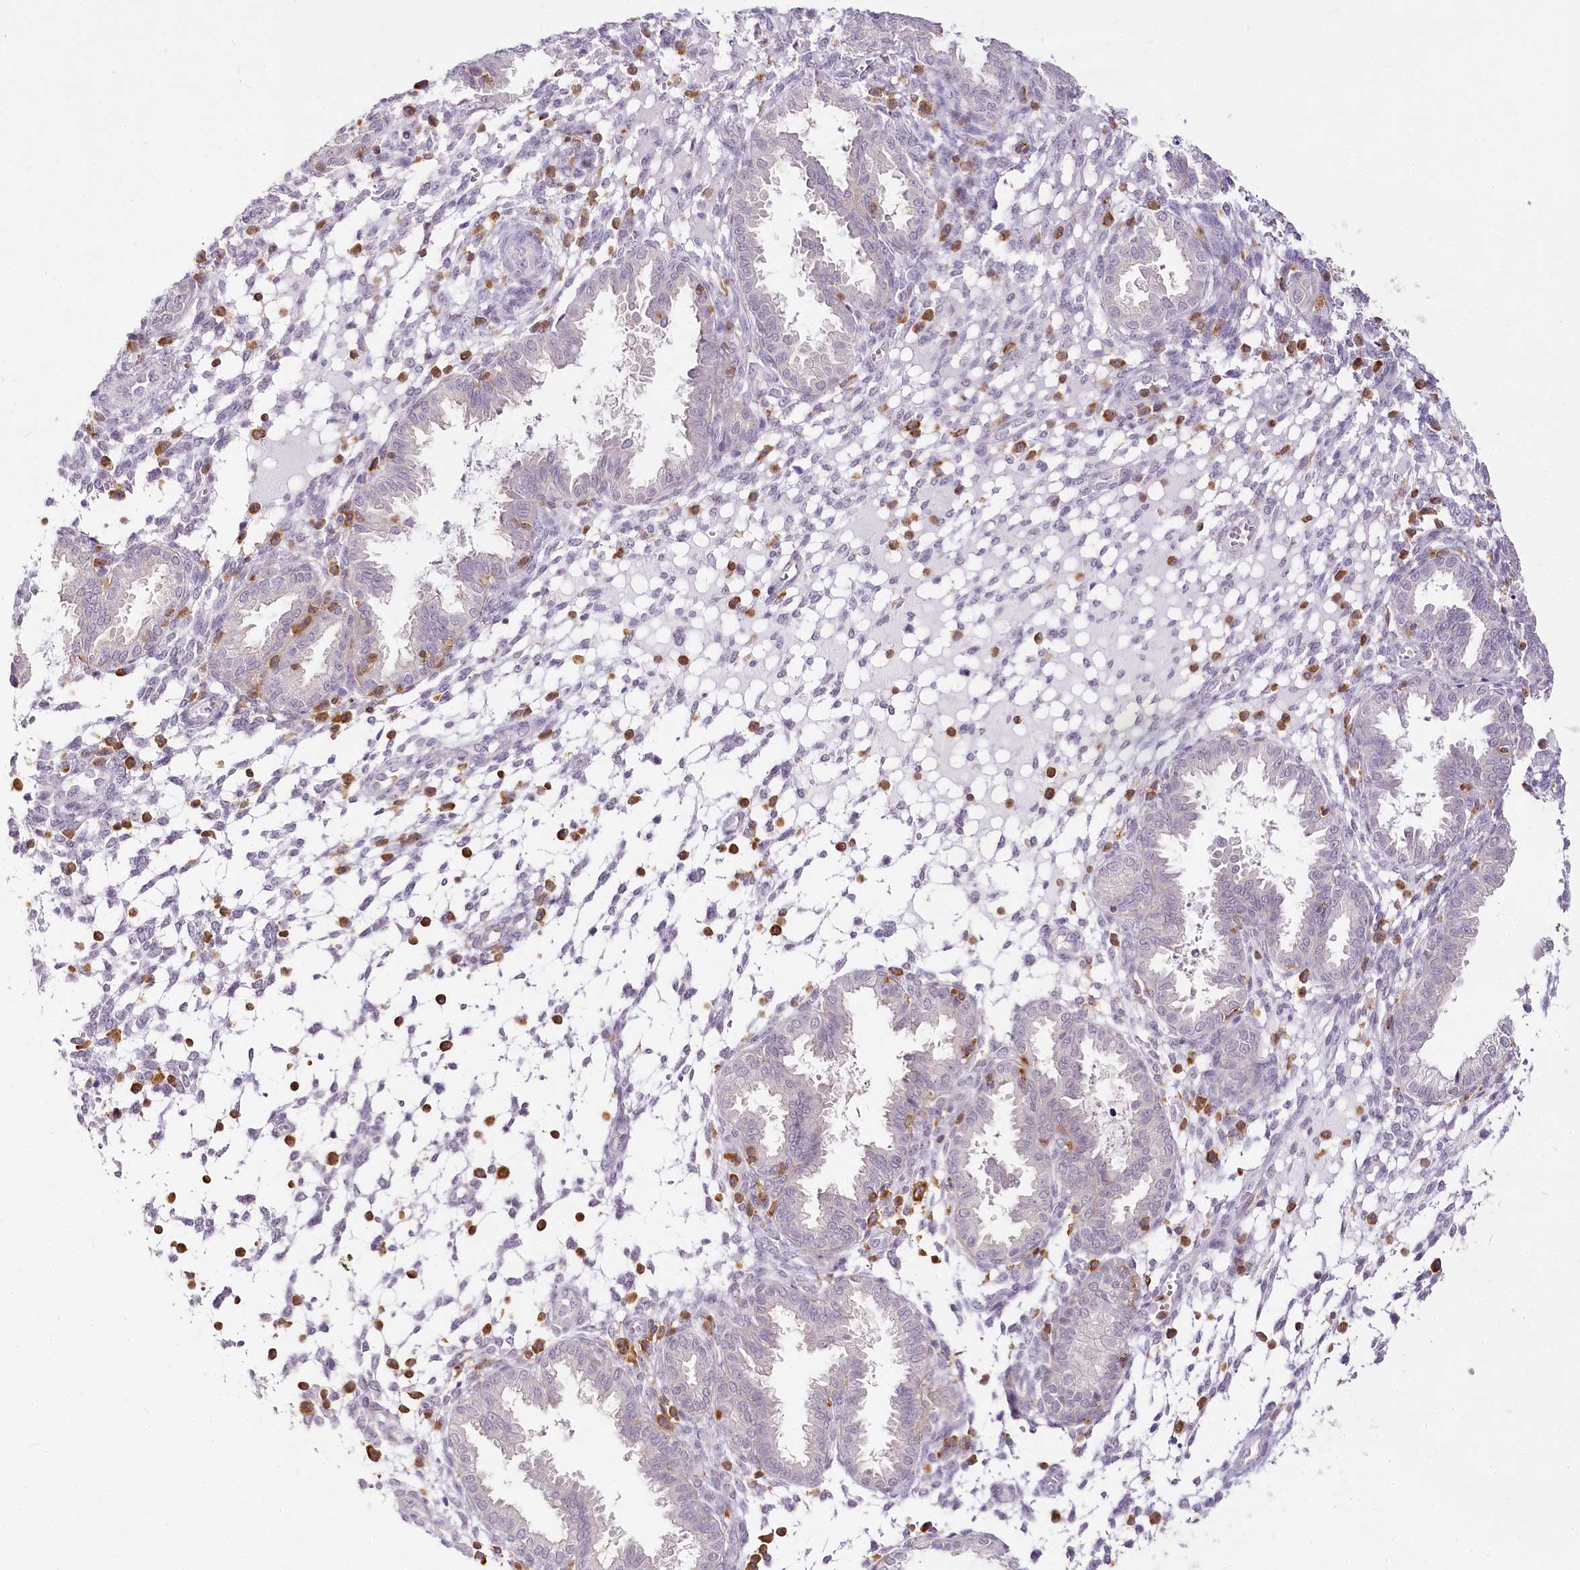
{"staining": {"intensity": "negative", "quantity": "none", "location": "none"}, "tissue": "endometrium", "cell_type": "Cells in endometrial stroma", "image_type": "normal", "snomed": [{"axis": "morphology", "description": "Normal tissue, NOS"}, {"axis": "topography", "description": "Endometrium"}], "caption": "An IHC histopathology image of normal endometrium is shown. There is no staining in cells in endometrial stroma of endometrium.", "gene": "DOCK2", "patient": {"sex": "female", "age": 33}}